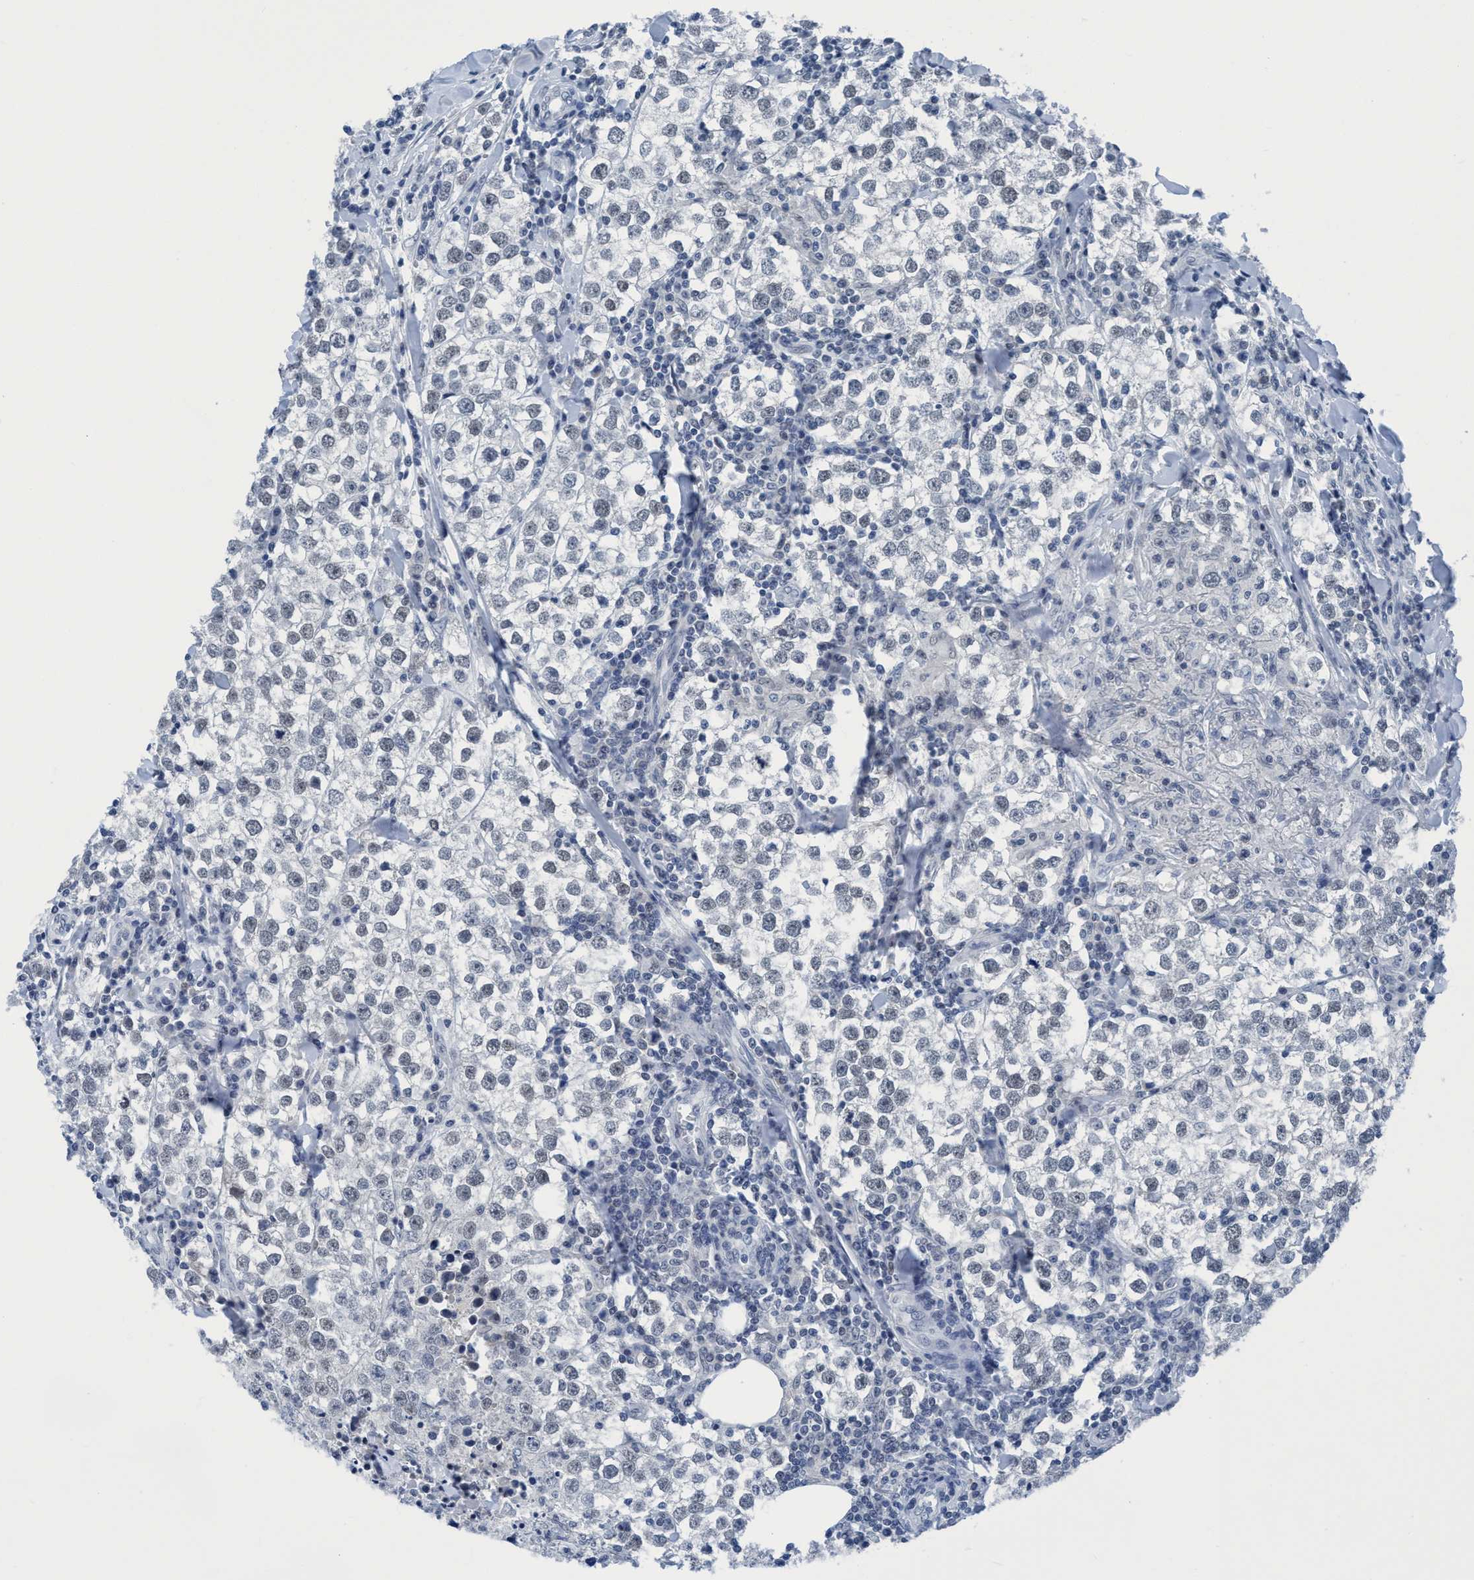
{"staining": {"intensity": "negative", "quantity": "none", "location": "none"}, "tissue": "testis cancer", "cell_type": "Tumor cells", "image_type": "cancer", "snomed": [{"axis": "morphology", "description": "Seminoma, NOS"}, {"axis": "morphology", "description": "Carcinoma, Embryonal, NOS"}, {"axis": "topography", "description": "Testis"}], "caption": "The immunohistochemistry photomicrograph has no significant expression in tumor cells of testis embryonal carcinoma tissue.", "gene": "DNAI1", "patient": {"sex": "male", "age": 36}}